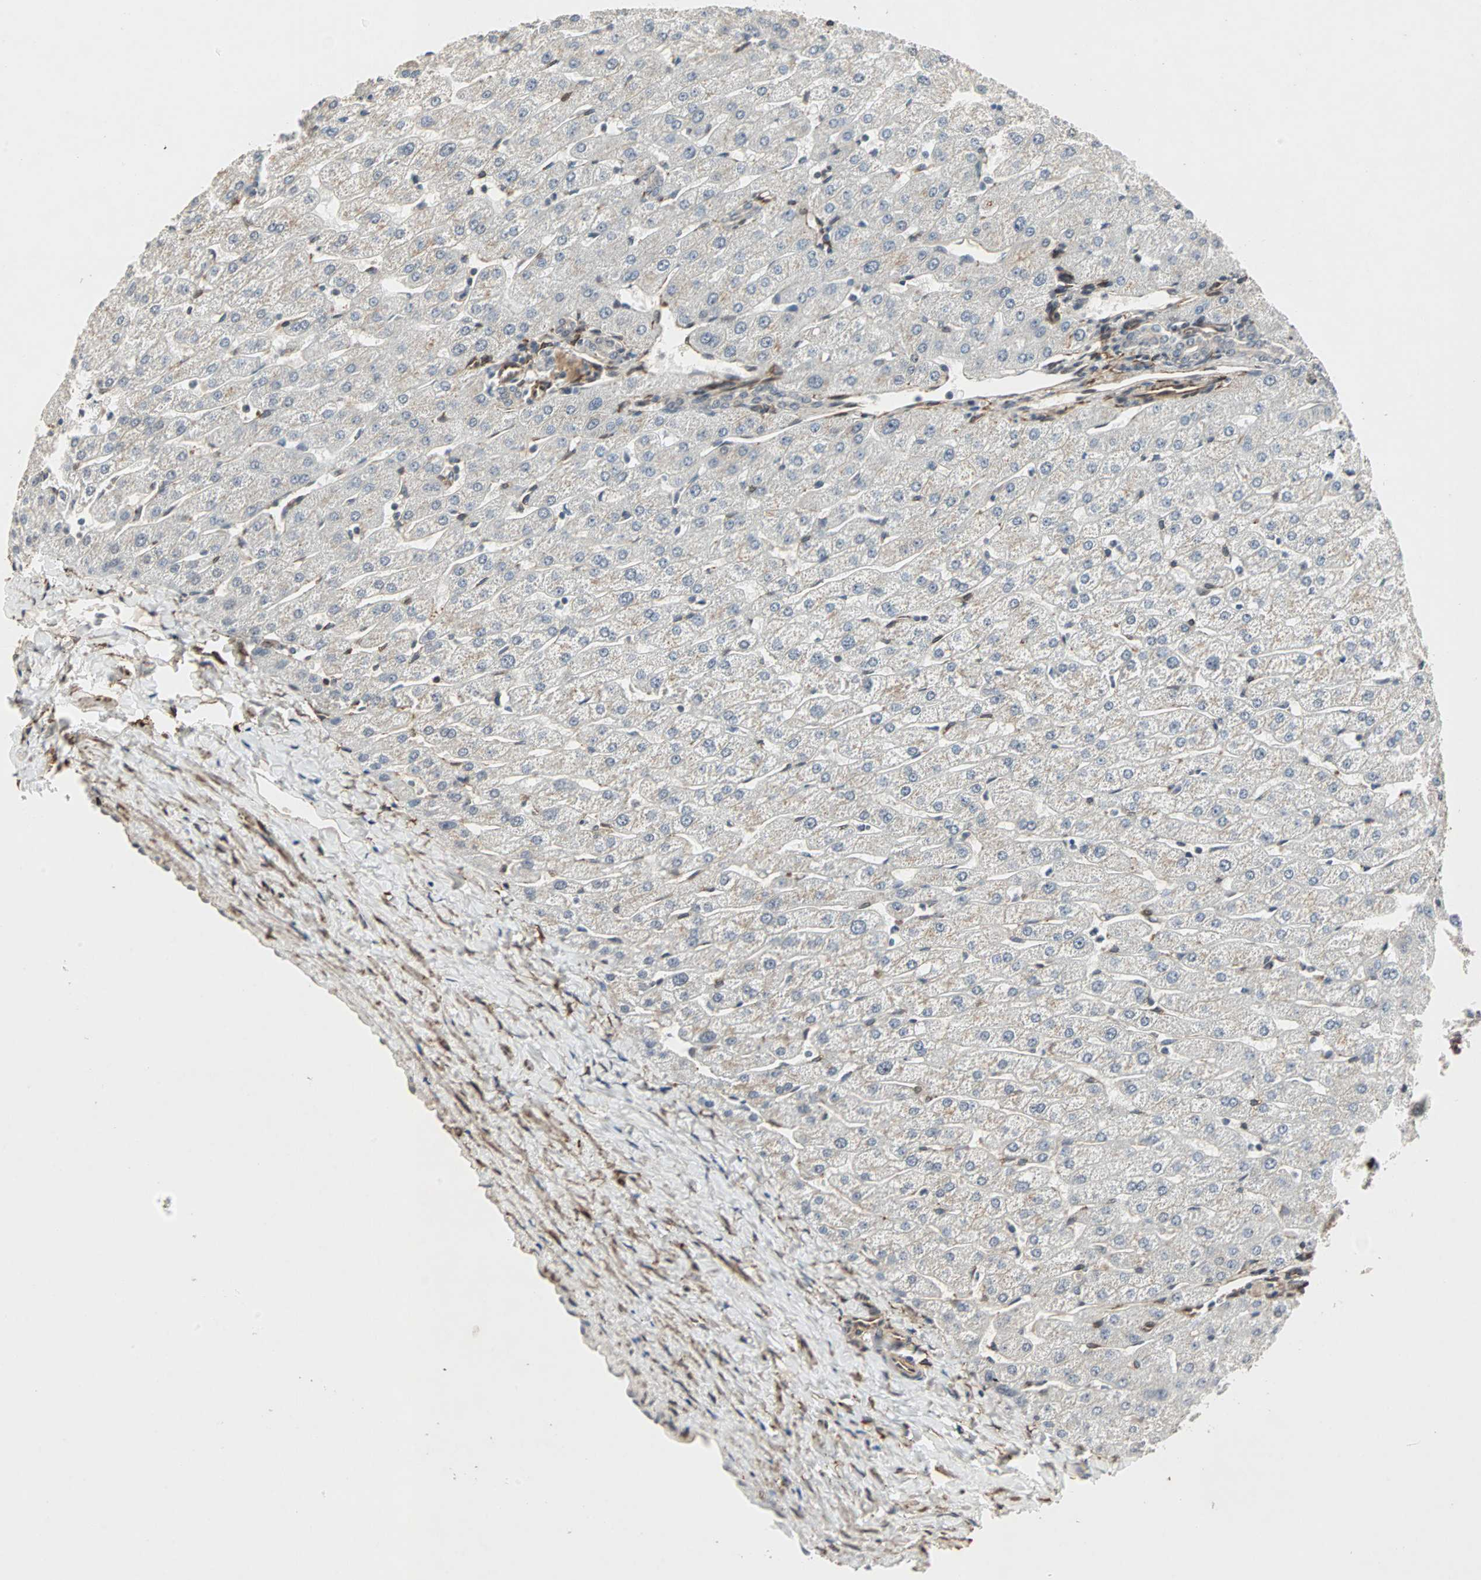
{"staining": {"intensity": "negative", "quantity": "none", "location": "none"}, "tissue": "liver", "cell_type": "Cholangiocytes", "image_type": "normal", "snomed": [{"axis": "morphology", "description": "Normal tissue, NOS"}, {"axis": "morphology", "description": "Fibrosis, NOS"}, {"axis": "topography", "description": "Liver"}], "caption": "Cholangiocytes show no significant protein positivity in unremarkable liver. (Immunohistochemistry, brightfield microscopy, high magnification).", "gene": "TRPV4", "patient": {"sex": "female", "age": 29}}